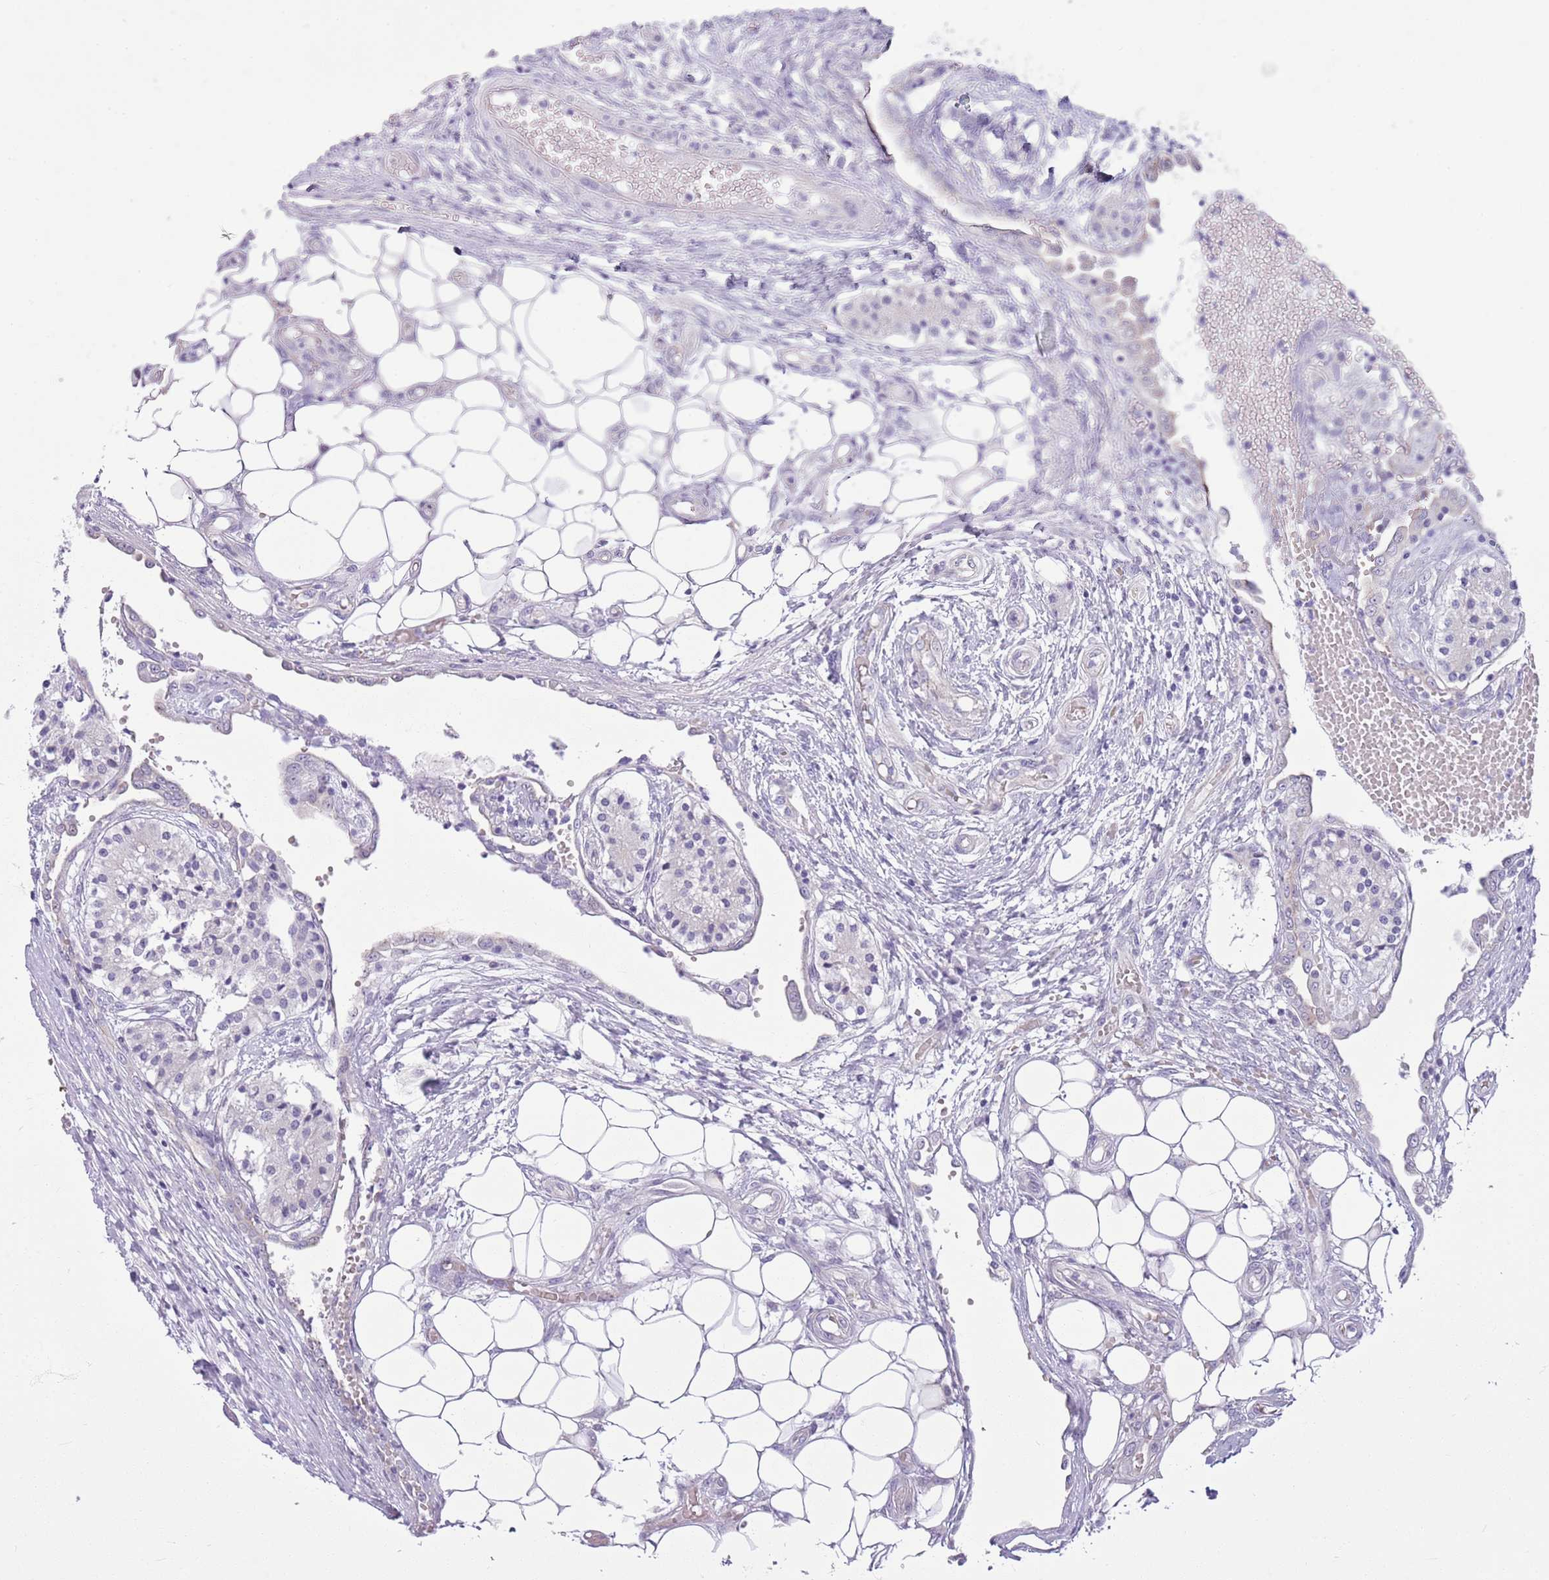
{"staining": {"intensity": "negative", "quantity": "none", "location": "none"}, "tissue": "carcinoid", "cell_type": "Tumor cells", "image_type": "cancer", "snomed": [{"axis": "morphology", "description": "Carcinoid, malignant, NOS"}, {"axis": "topography", "description": "Colon"}], "caption": "IHC of human carcinoid demonstrates no expression in tumor cells. Nuclei are stained in blue.", "gene": "PARP8", "patient": {"sex": "female", "age": 52}}